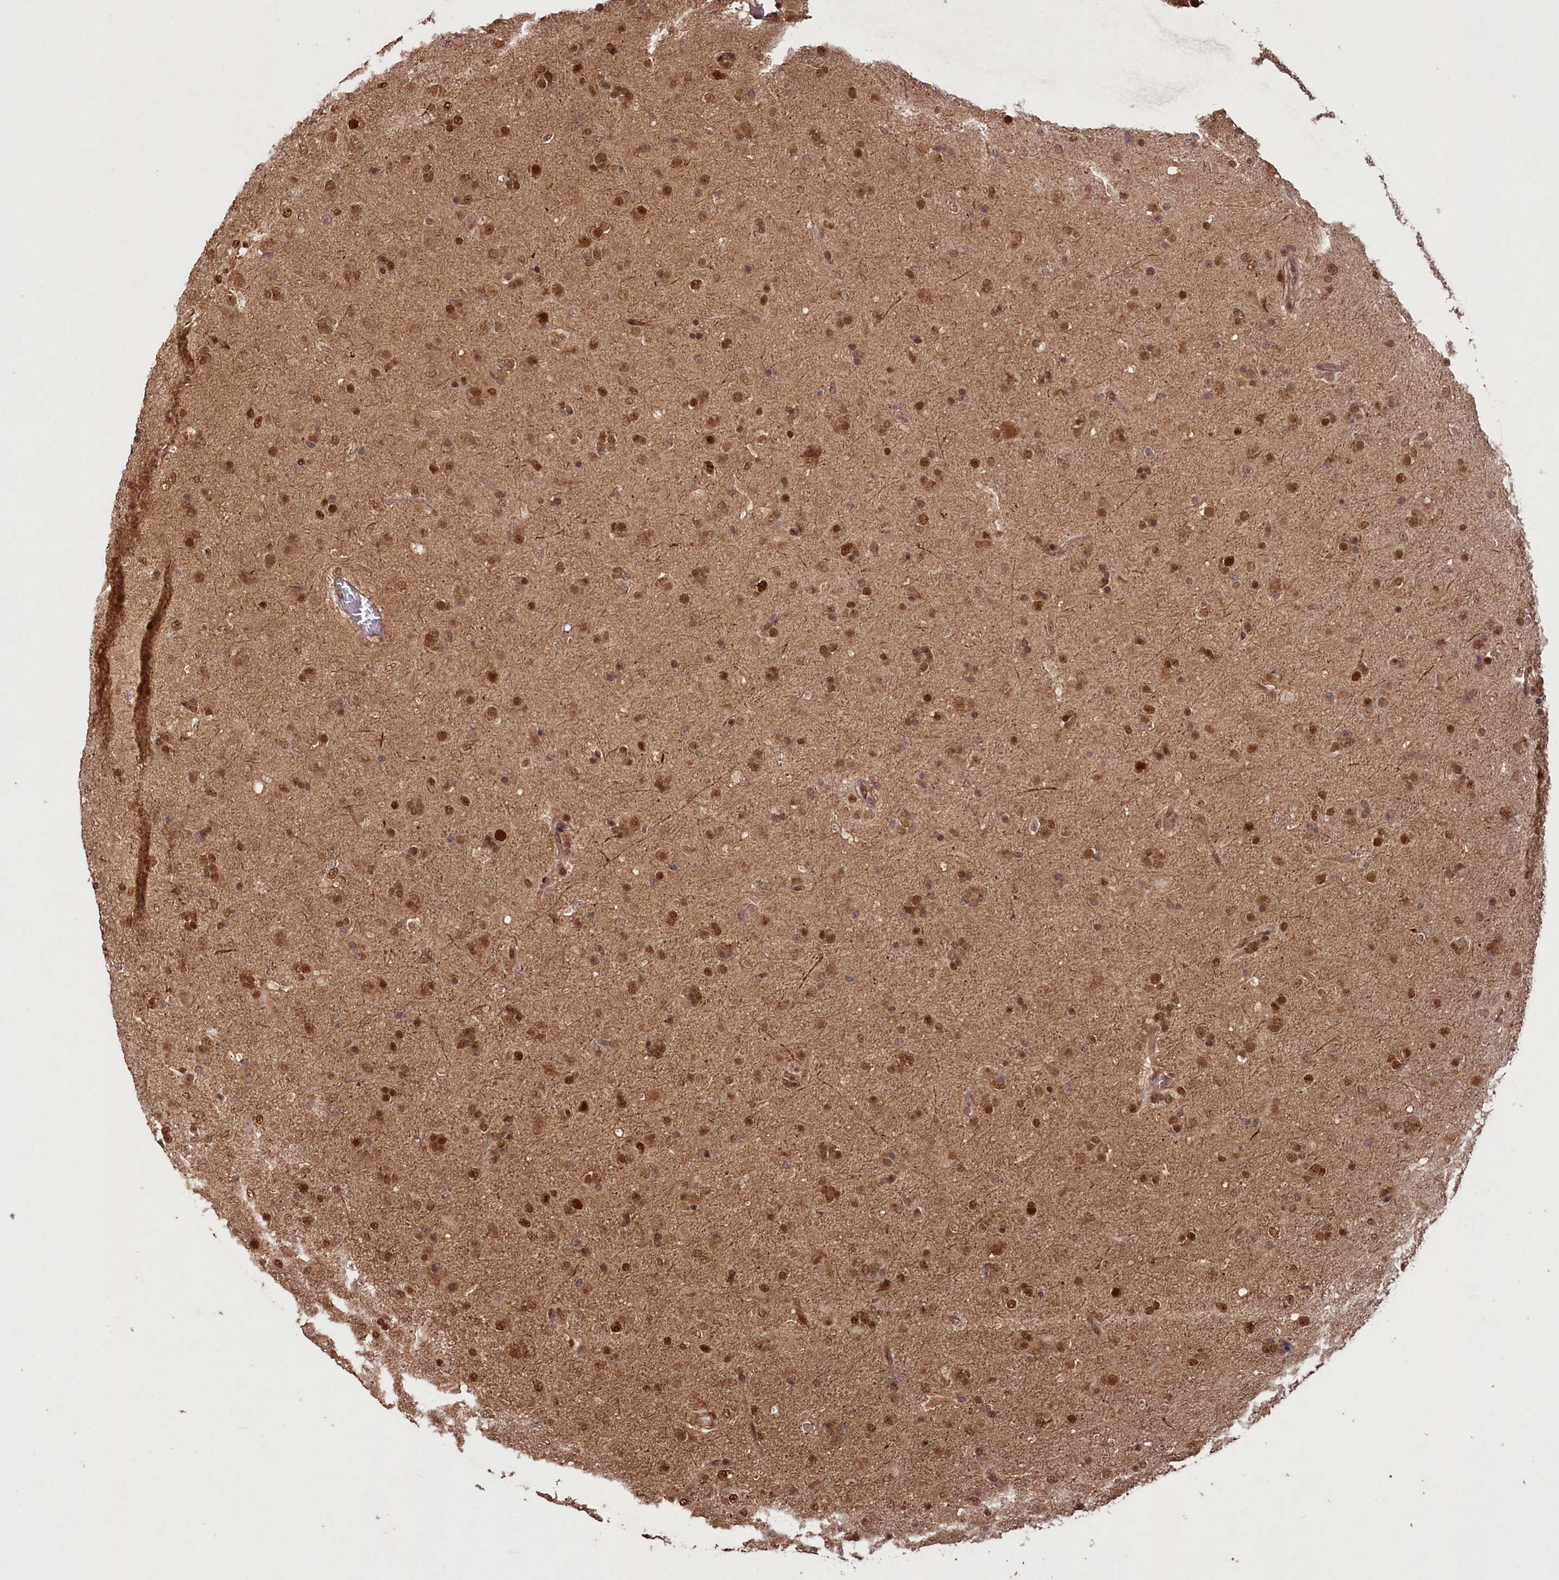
{"staining": {"intensity": "moderate", "quantity": ">75%", "location": "nuclear"}, "tissue": "glioma", "cell_type": "Tumor cells", "image_type": "cancer", "snomed": [{"axis": "morphology", "description": "Glioma, malignant, Low grade"}, {"axis": "topography", "description": "Brain"}], "caption": "Protein analysis of low-grade glioma (malignant) tissue exhibits moderate nuclear positivity in approximately >75% of tumor cells.", "gene": "NAE1", "patient": {"sex": "male", "age": 65}}